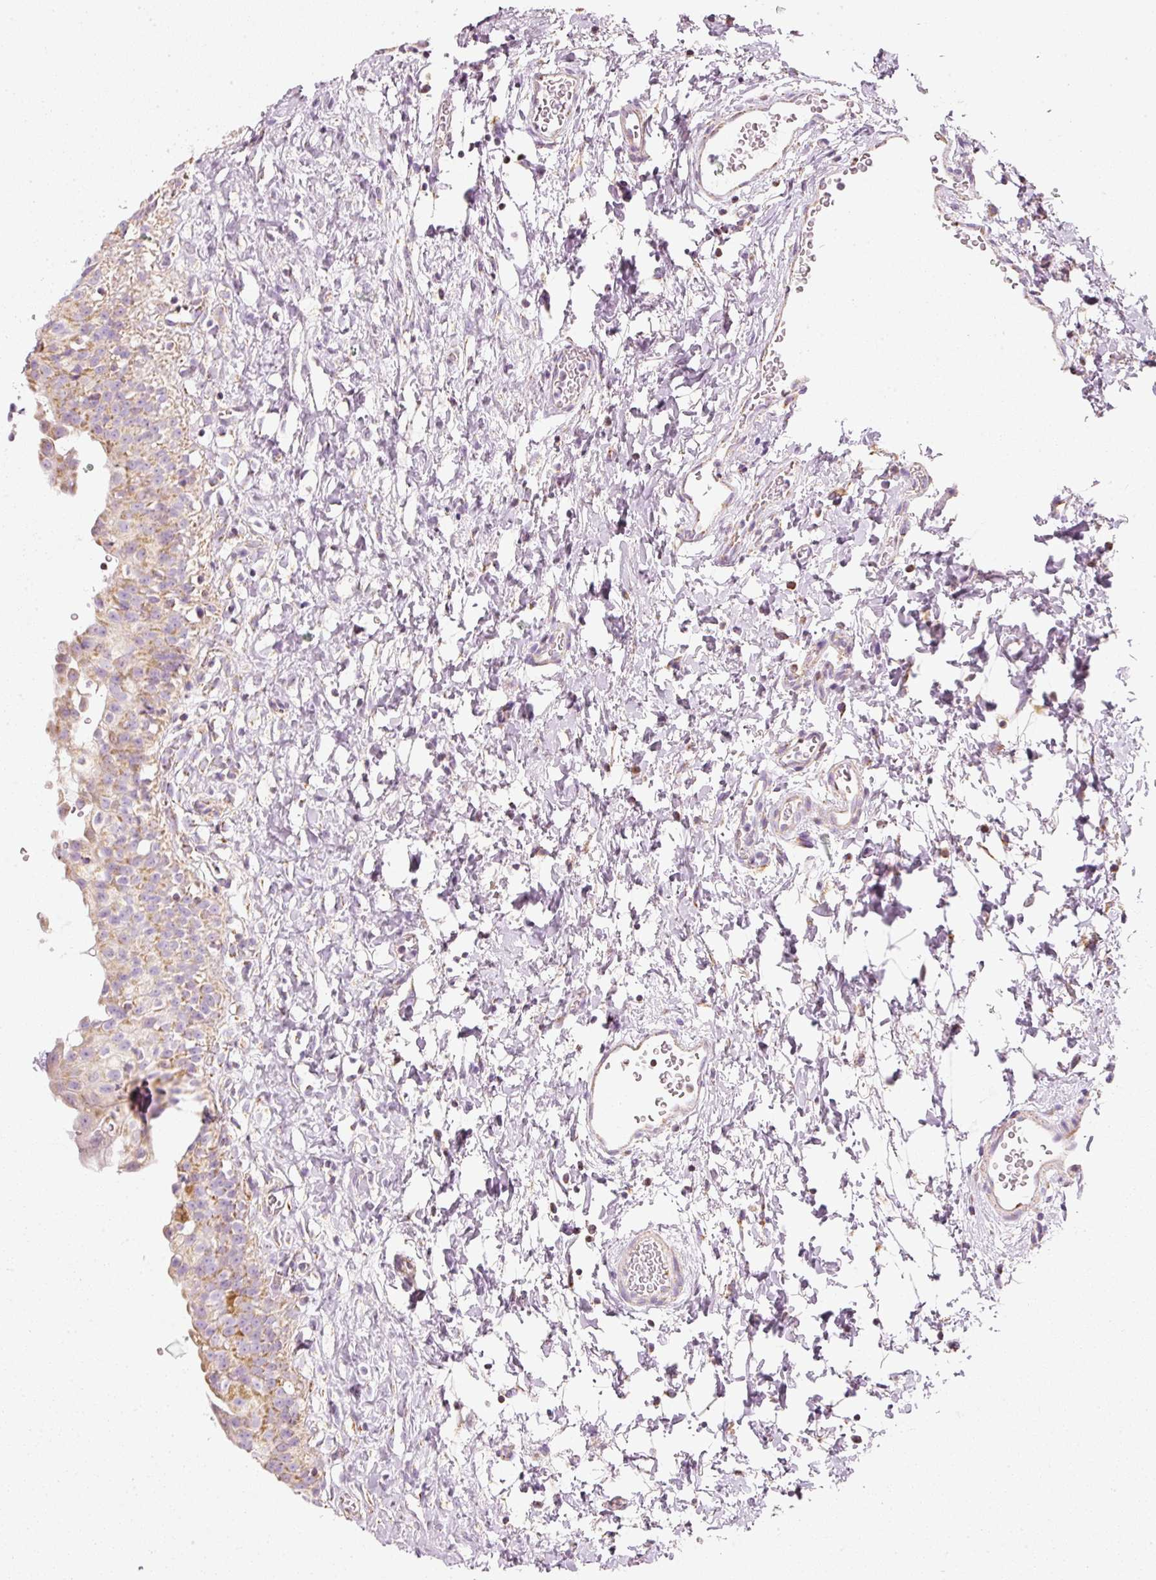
{"staining": {"intensity": "moderate", "quantity": "25%-75%", "location": "cytoplasmic/membranous,nuclear"}, "tissue": "urinary bladder", "cell_type": "Urothelial cells", "image_type": "normal", "snomed": [{"axis": "morphology", "description": "Normal tissue, NOS"}, {"axis": "topography", "description": "Urinary bladder"}], "caption": "Urothelial cells exhibit medium levels of moderate cytoplasmic/membranous,nuclear expression in approximately 25%-75% of cells in benign urinary bladder. Immunohistochemistry (ihc) stains the protein of interest in brown and the nuclei are stained blue.", "gene": "DUT", "patient": {"sex": "male", "age": 51}}